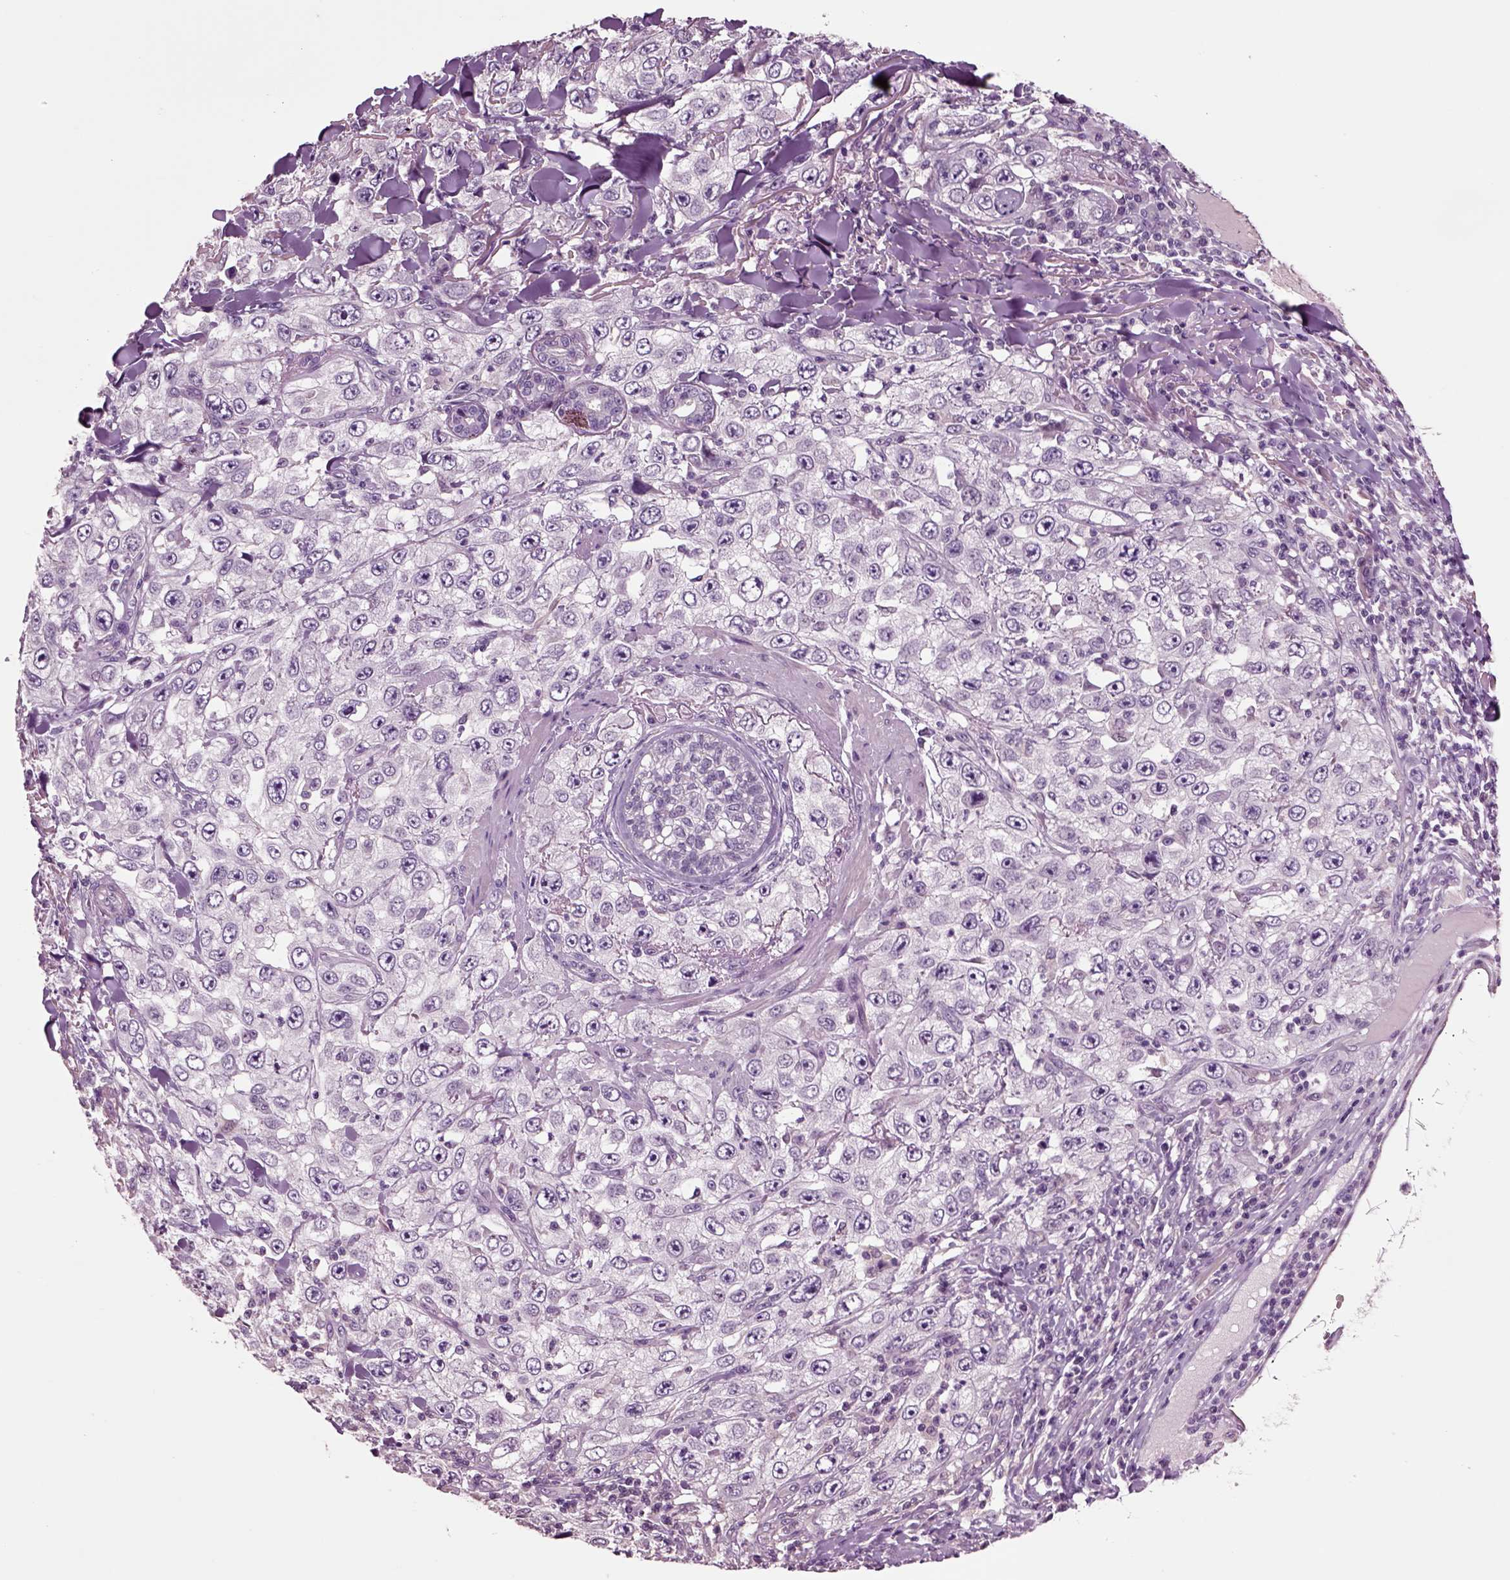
{"staining": {"intensity": "negative", "quantity": "none", "location": "none"}, "tissue": "skin cancer", "cell_type": "Tumor cells", "image_type": "cancer", "snomed": [{"axis": "morphology", "description": "Squamous cell carcinoma, NOS"}, {"axis": "topography", "description": "Skin"}], "caption": "A high-resolution photomicrograph shows IHC staining of skin squamous cell carcinoma, which exhibits no significant staining in tumor cells. The staining is performed using DAB brown chromogen with nuclei counter-stained in using hematoxylin.", "gene": "CHGB", "patient": {"sex": "male", "age": 82}}